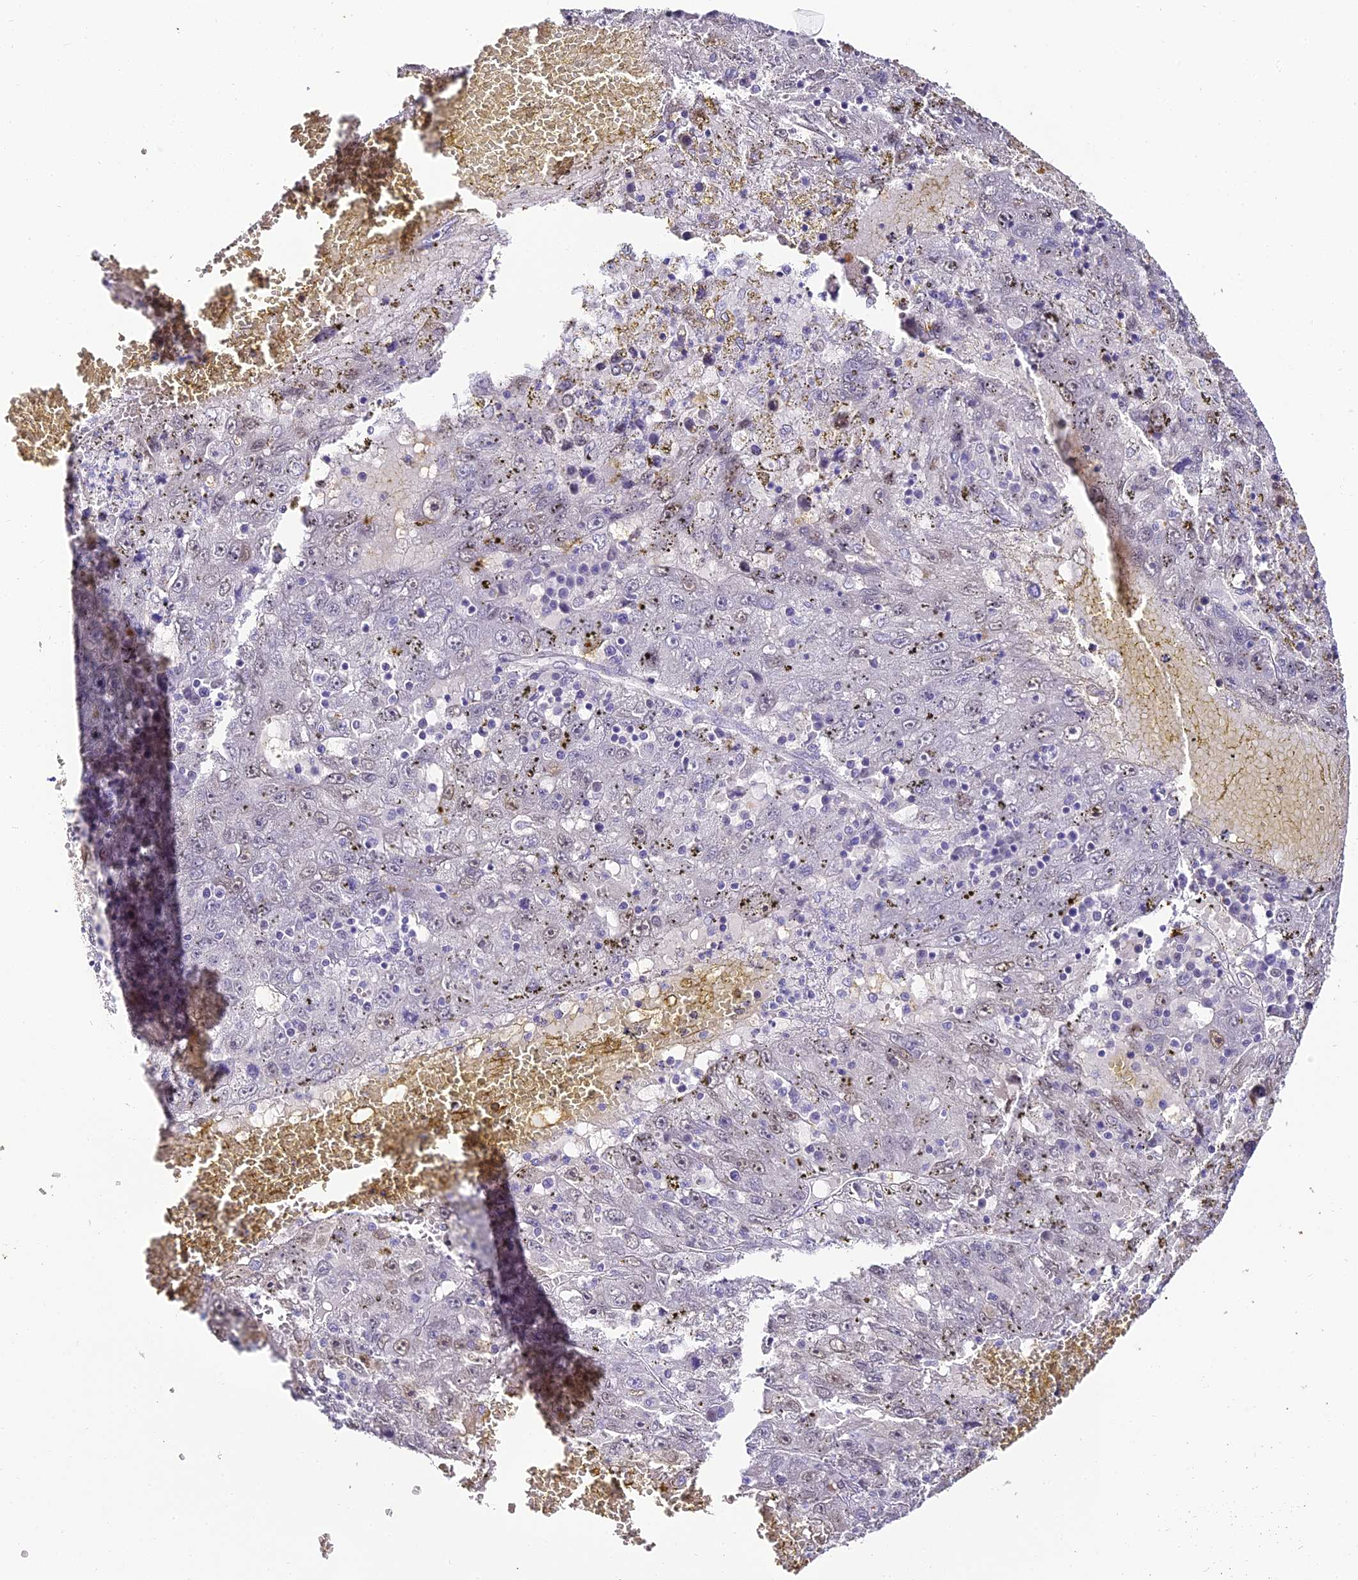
{"staining": {"intensity": "negative", "quantity": "none", "location": "none"}, "tissue": "liver cancer", "cell_type": "Tumor cells", "image_type": "cancer", "snomed": [{"axis": "morphology", "description": "Carcinoma, Hepatocellular, NOS"}, {"axis": "topography", "description": "Liver"}], "caption": "A high-resolution photomicrograph shows immunohistochemistry staining of liver hepatocellular carcinoma, which exhibits no significant expression in tumor cells.", "gene": "ABHD14A-ACY1", "patient": {"sex": "male", "age": 49}}